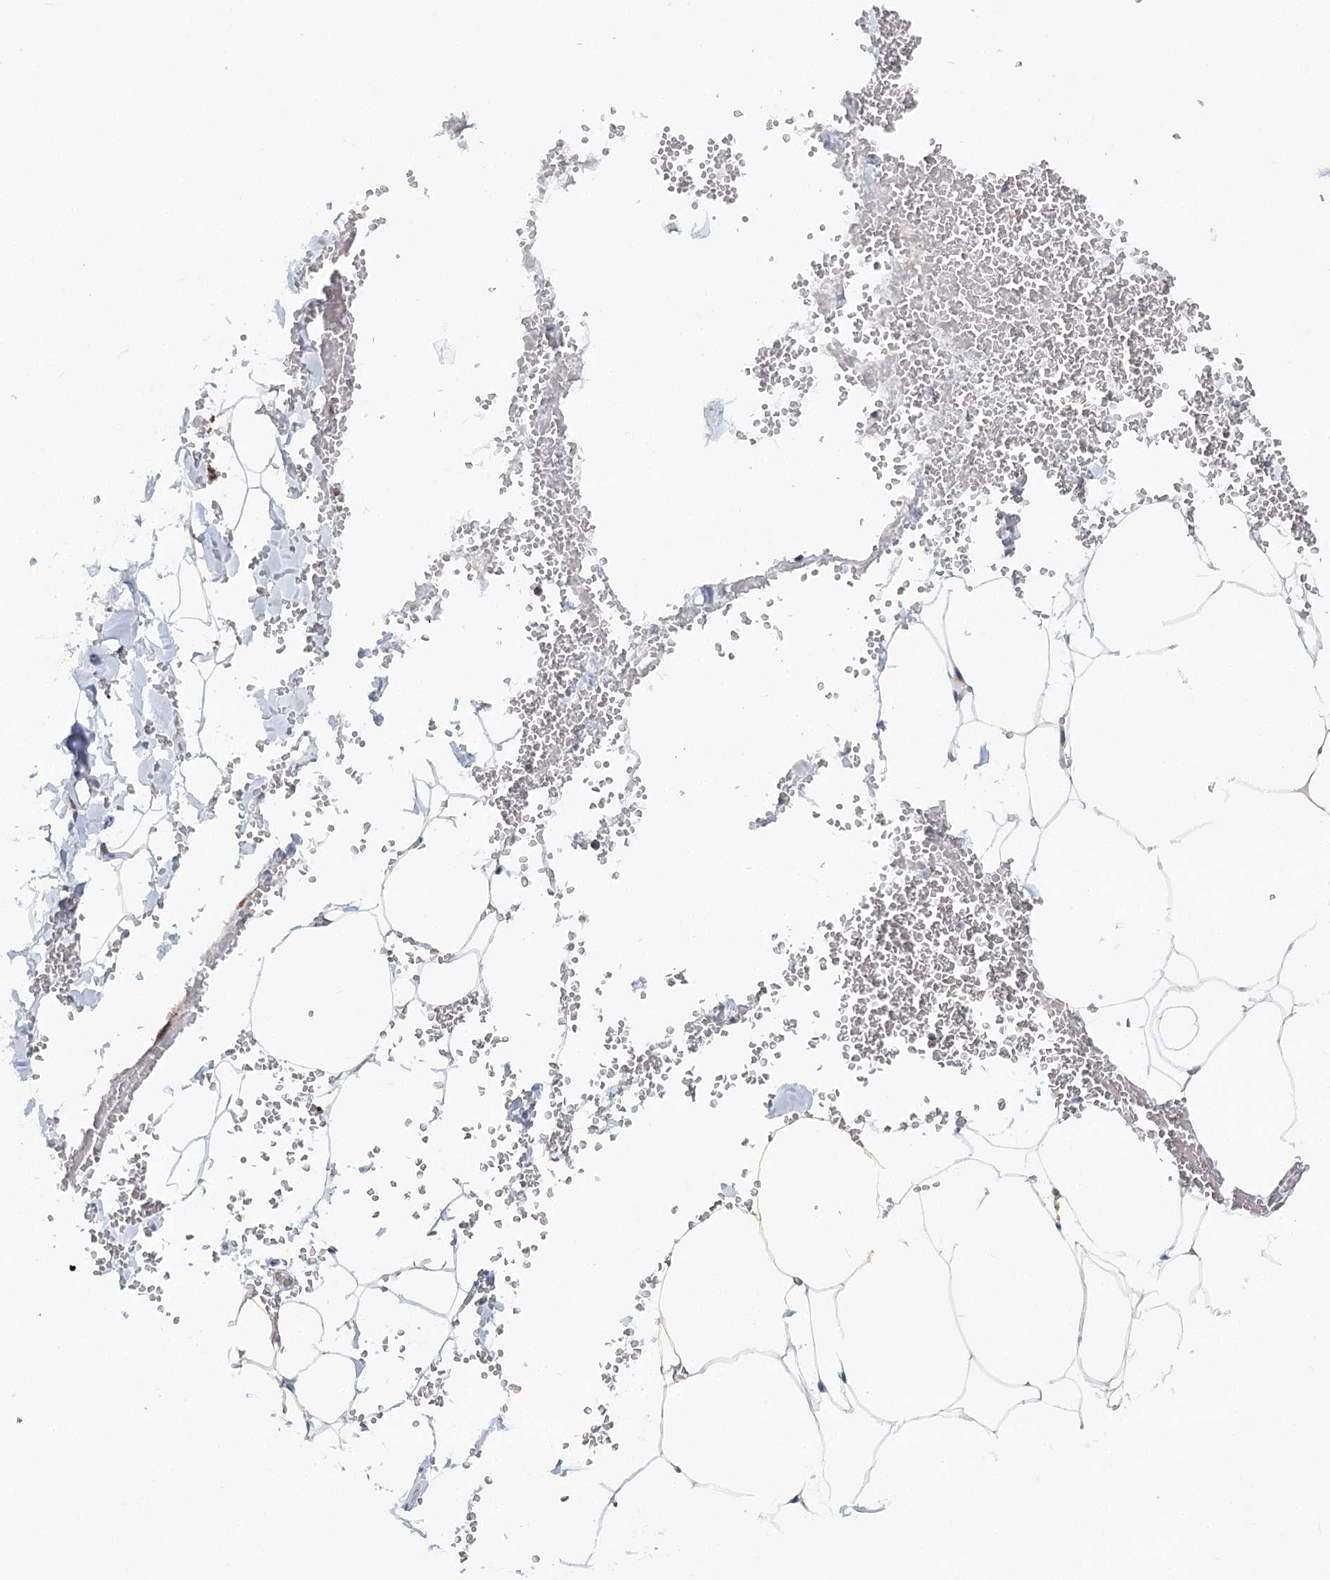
{"staining": {"intensity": "negative", "quantity": "none", "location": "none"}, "tissue": "adipose tissue", "cell_type": "Adipocytes", "image_type": "normal", "snomed": [{"axis": "morphology", "description": "Normal tissue, NOS"}, {"axis": "topography", "description": "Gallbladder"}, {"axis": "topography", "description": "Peripheral nerve tissue"}], "caption": "Human adipose tissue stained for a protein using immunohistochemistry (IHC) displays no positivity in adipocytes.", "gene": "TAS1R1", "patient": {"sex": "male", "age": 38}}